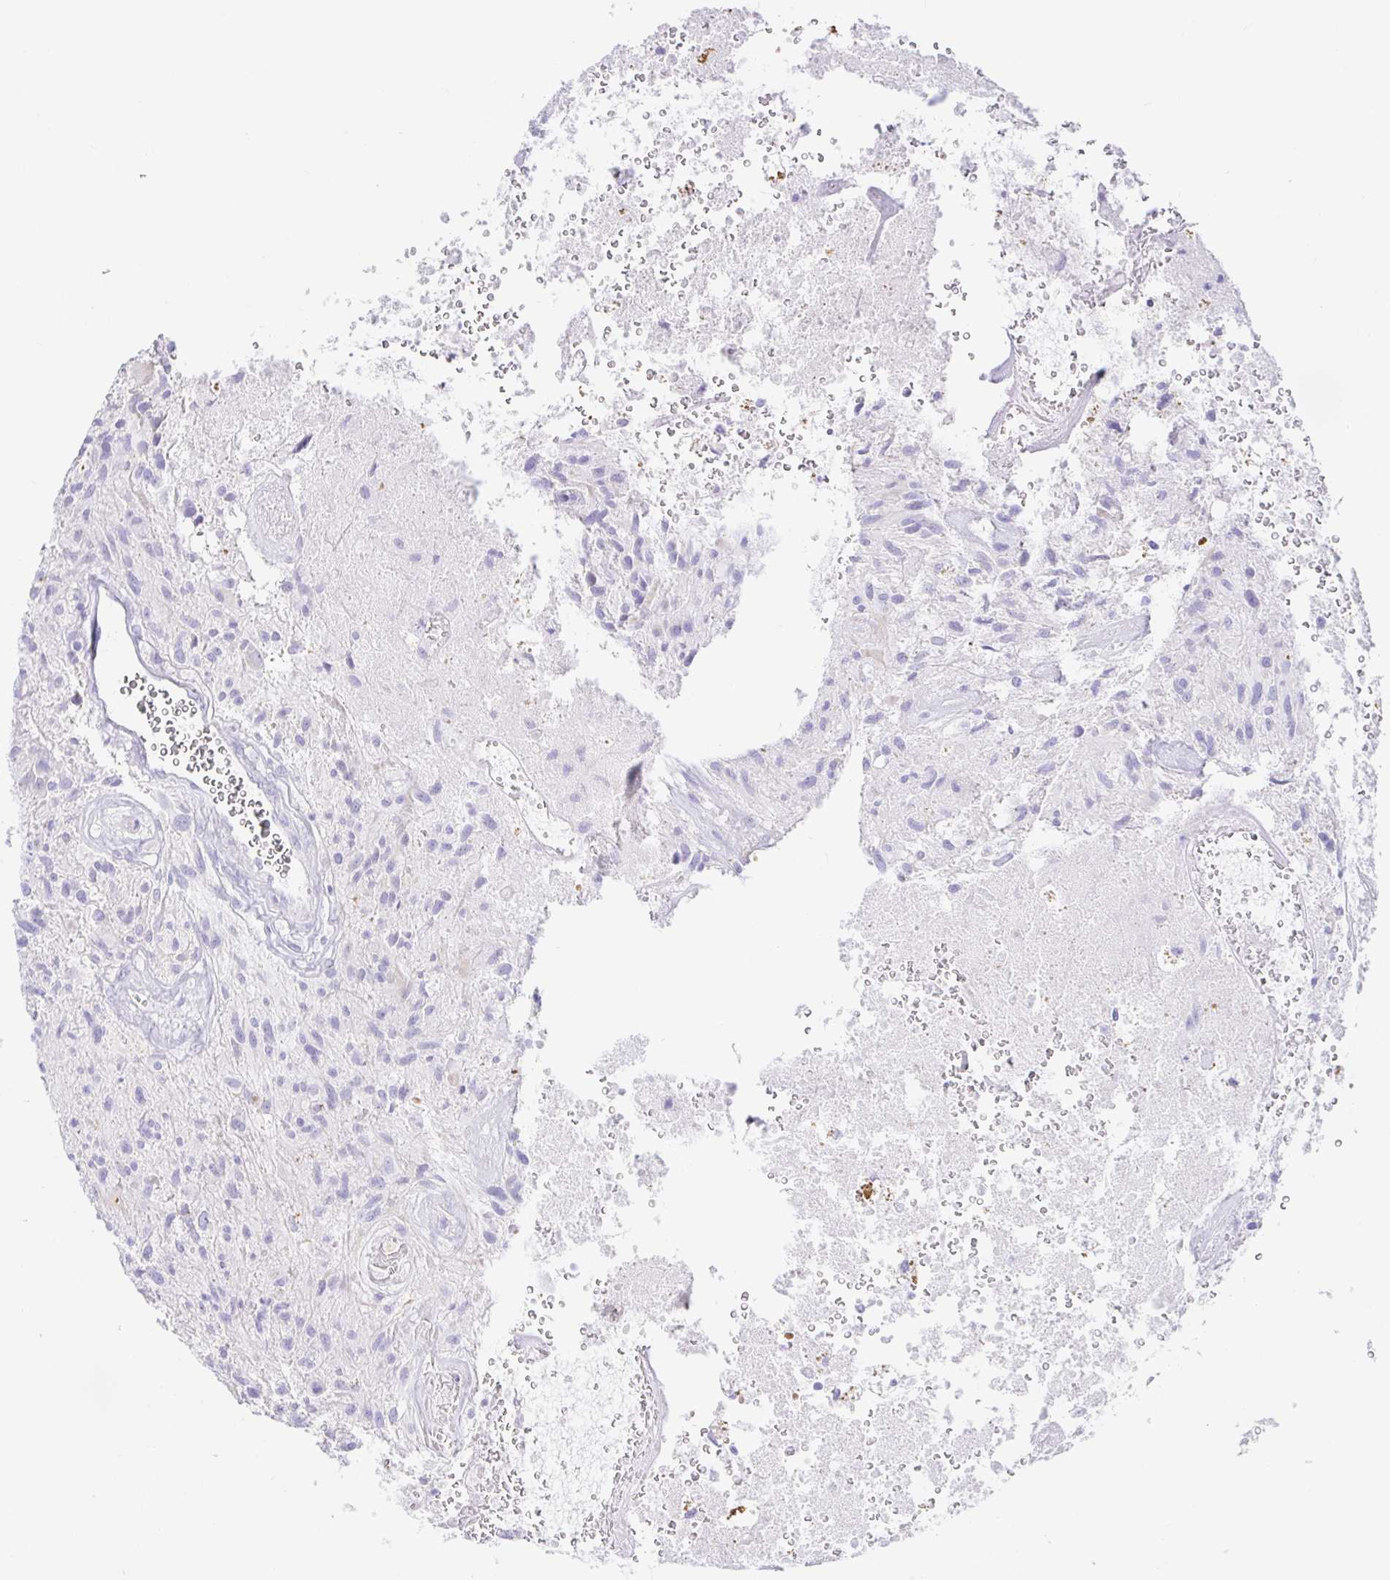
{"staining": {"intensity": "negative", "quantity": "none", "location": "none"}, "tissue": "glioma", "cell_type": "Tumor cells", "image_type": "cancer", "snomed": [{"axis": "morphology", "description": "Glioma, malignant, High grade"}, {"axis": "topography", "description": "Brain"}], "caption": "An immunohistochemistry (IHC) image of glioma is shown. There is no staining in tumor cells of glioma.", "gene": "PAX8", "patient": {"sex": "female", "age": 70}}